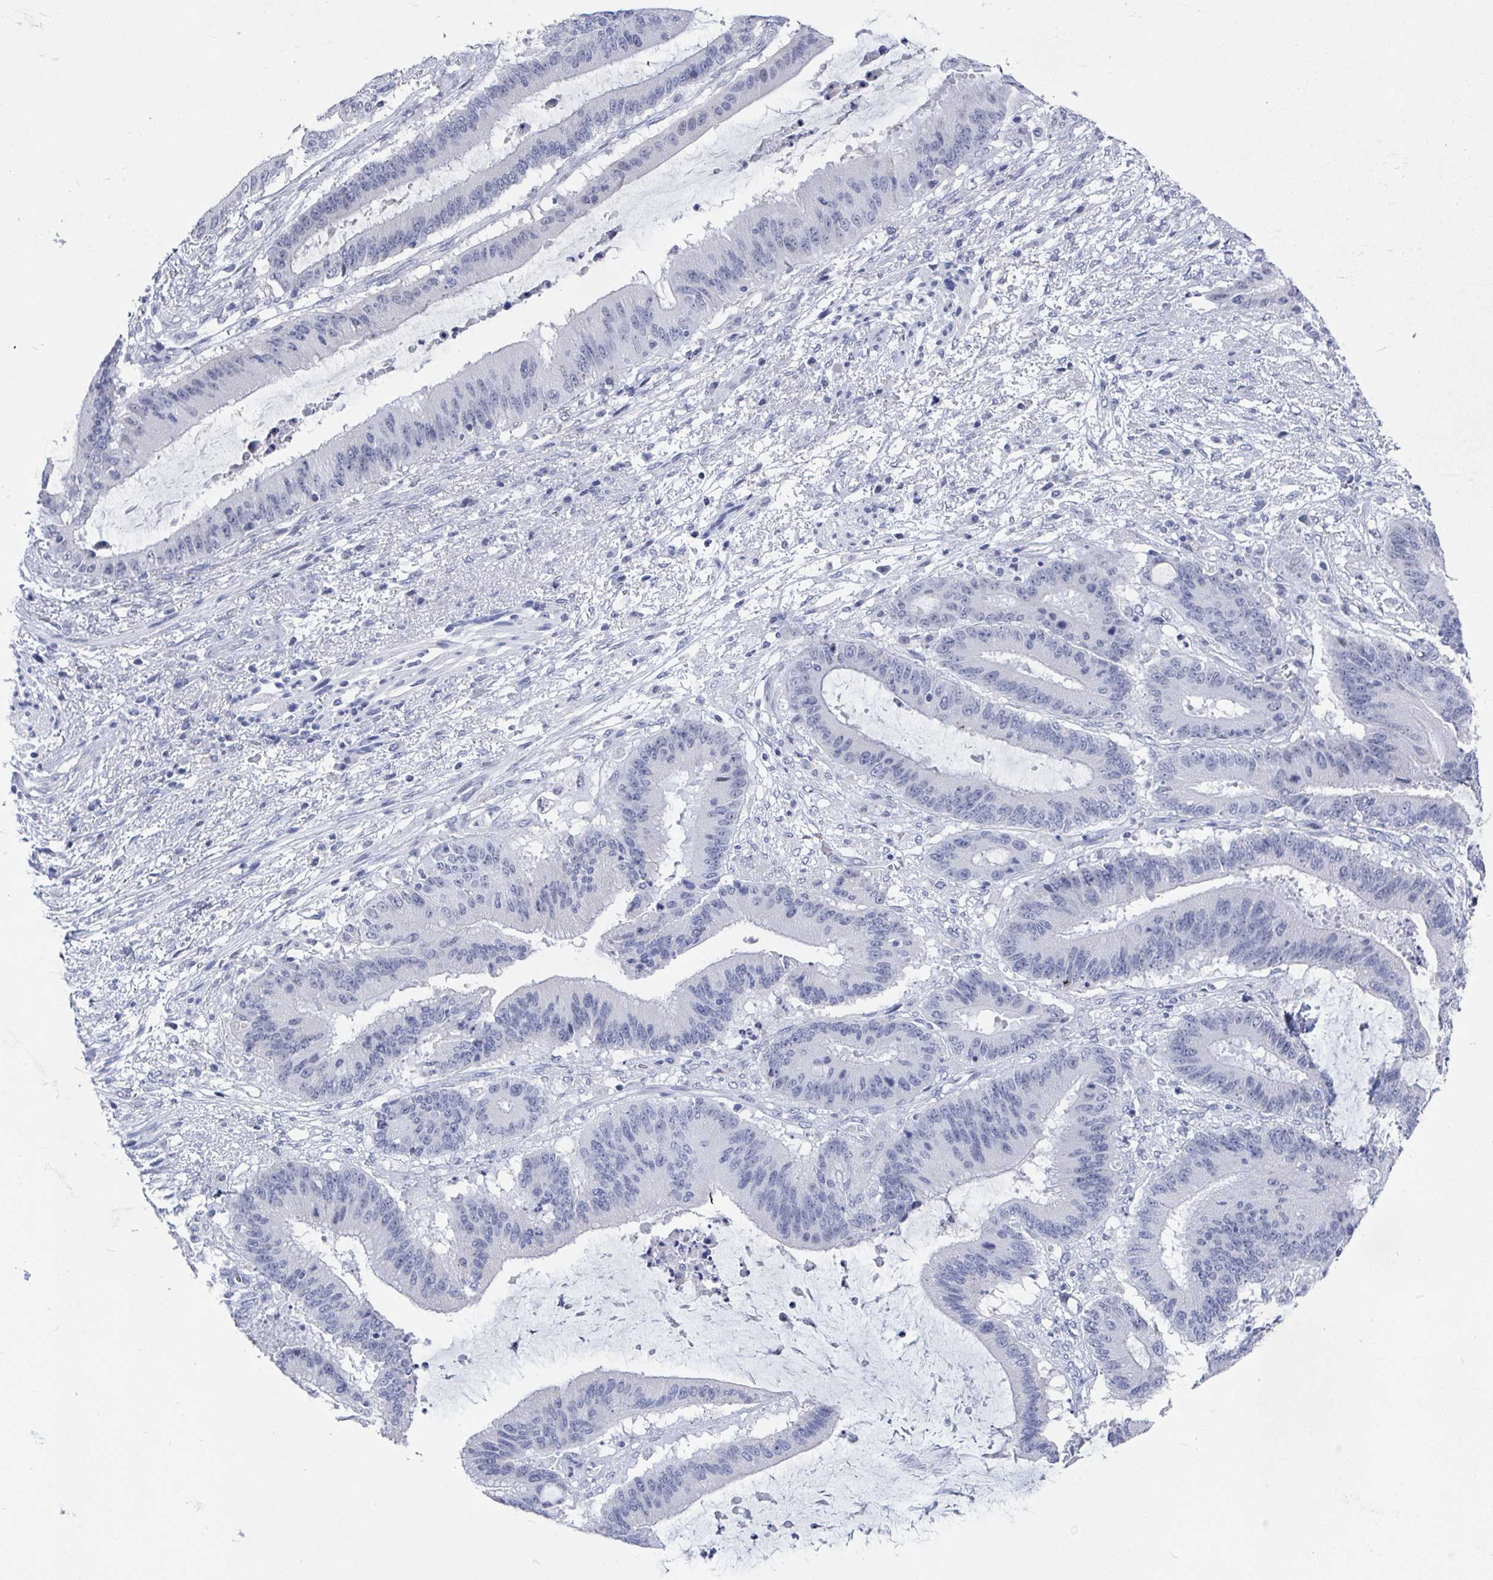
{"staining": {"intensity": "negative", "quantity": "none", "location": "none"}, "tissue": "liver cancer", "cell_type": "Tumor cells", "image_type": "cancer", "snomed": [{"axis": "morphology", "description": "Normal tissue, NOS"}, {"axis": "morphology", "description": "Cholangiocarcinoma"}, {"axis": "topography", "description": "Liver"}, {"axis": "topography", "description": "Peripheral nerve tissue"}], "caption": "An immunohistochemistry image of liver cancer (cholangiocarcinoma) is shown. There is no staining in tumor cells of liver cancer (cholangiocarcinoma). (IHC, brightfield microscopy, high magnification).", "gene": "CAMKV", "patient": {"sex": "female", "age": 73}}